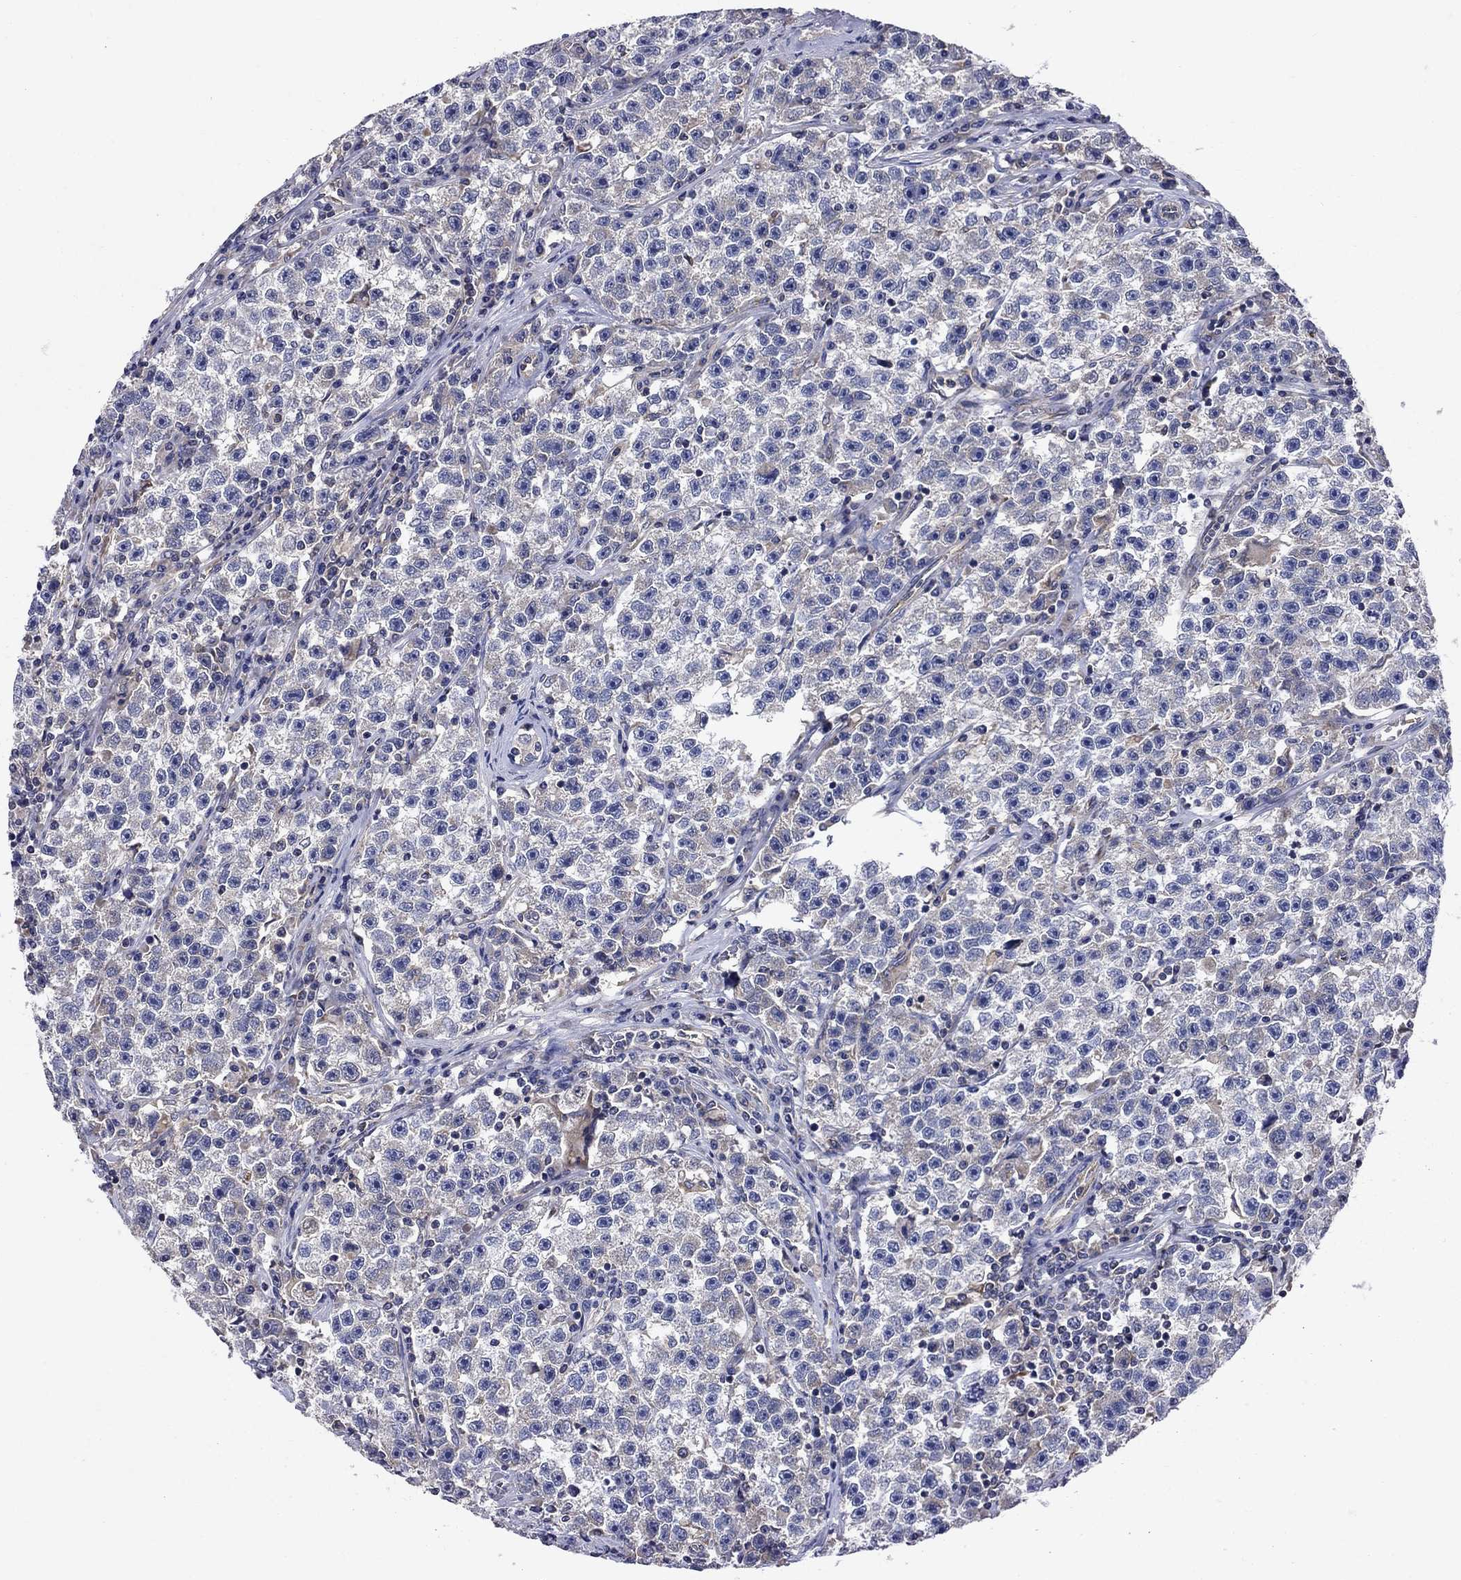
{"staining": {"intensity": "negative", "quantity": "none", "location": "none"}, "tissue": "testis cancer", "cell_type": "Tumor cells", "image_type": "cancer", "snomed": [{"axis": "morphology", "description": "Seminoma, NOS"}, {"axis": "topography", "description": "Testis"}], "caption": "Immunohistochemistry photomicrograph of human seminoma (testis) stained for a protein (brown), which shows no expression in tumor cells. Brightfield microscopy of immunohistochemistry (IHC) stained with DAB (3,3'-diaminobenzidine) (brown) and hematoxylin (blue), captured at high magnification.", "gene": "GLTP", "patient": {"sex": "male", "age": 22}}